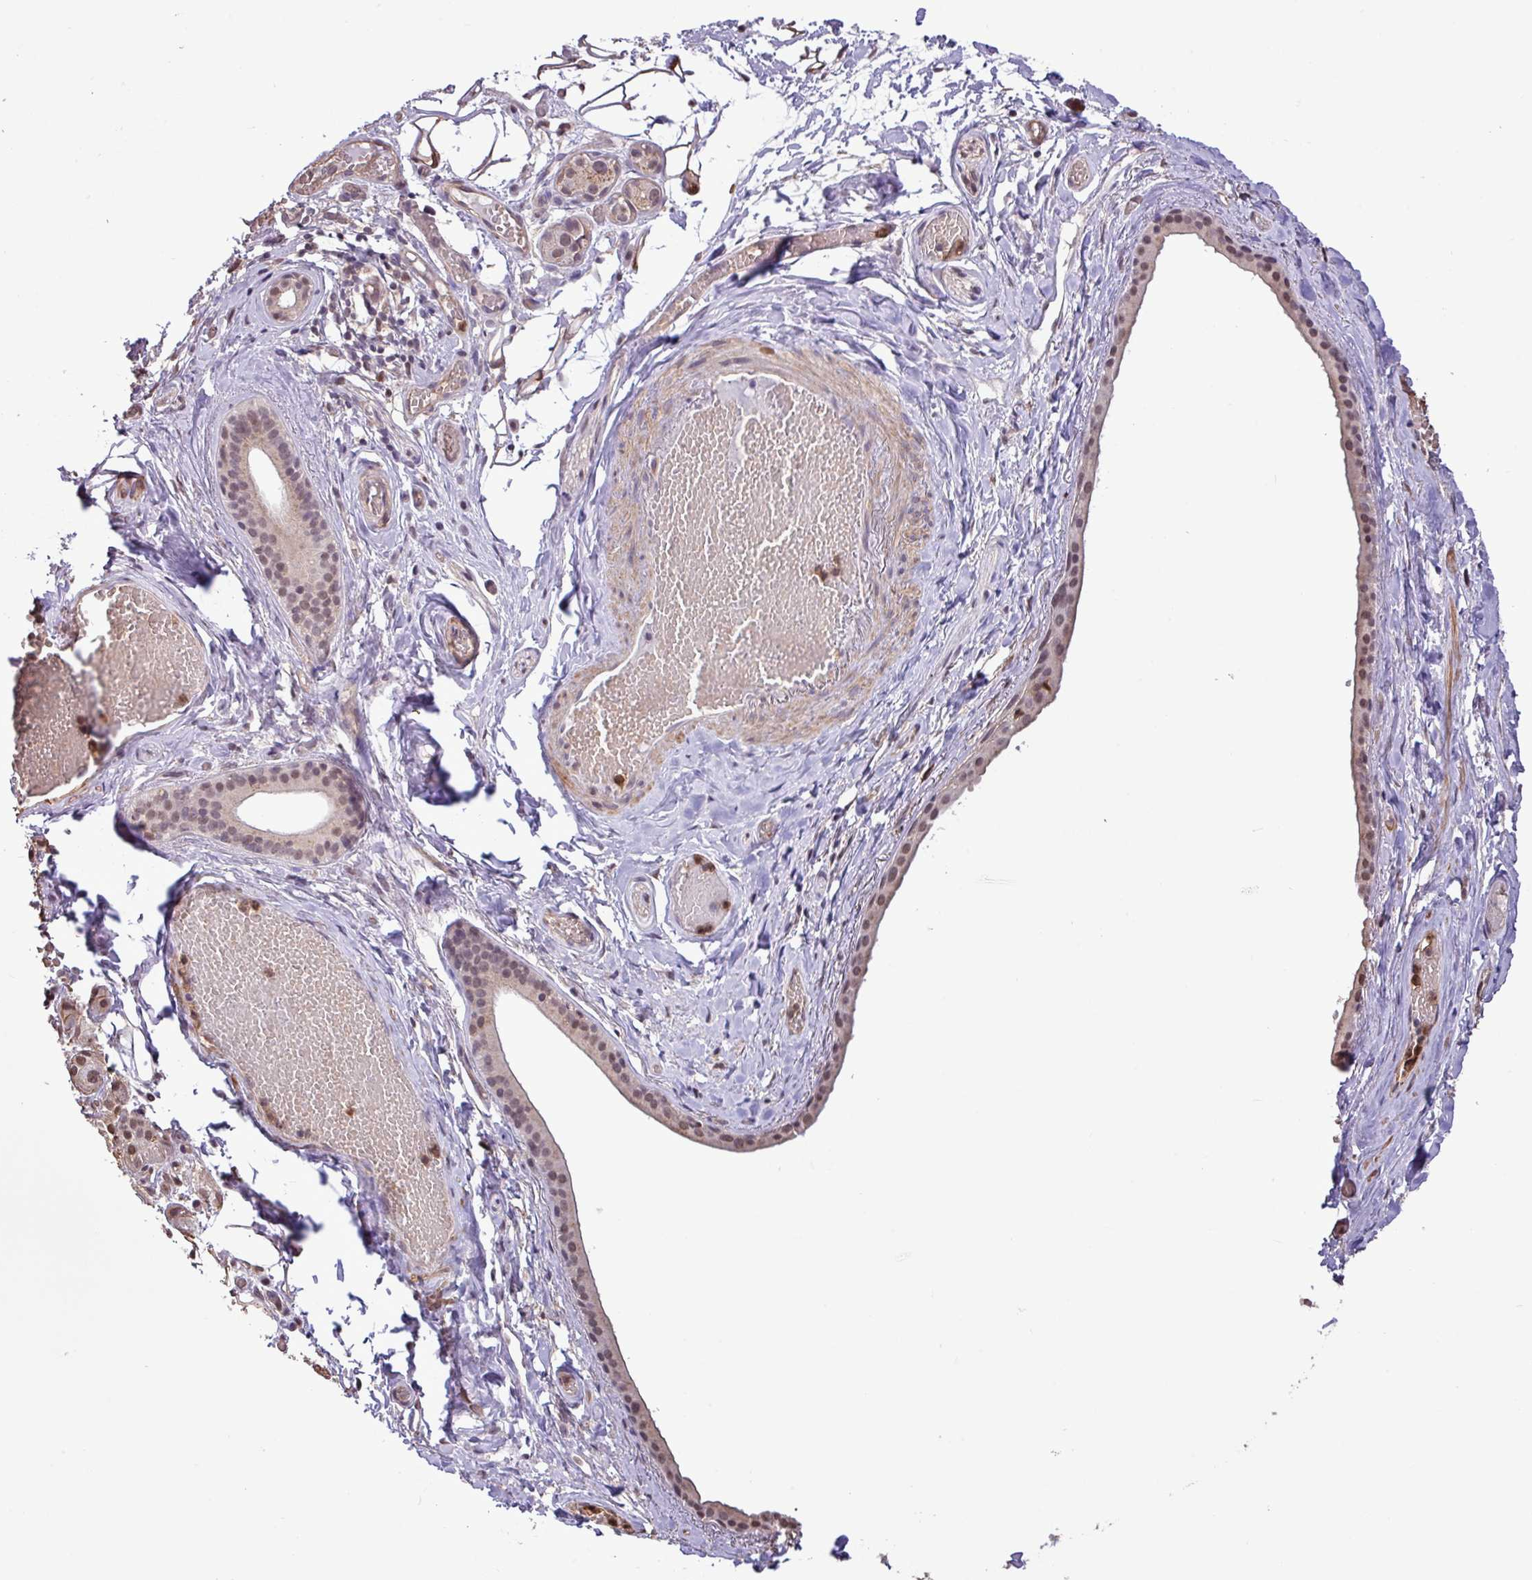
{"staining": {"intensity": "moderate", "quantity": "25%-75%", "location": "nuclear"}, "tissue": "salivary gland", "cell_type": "Glandular cells", "image_type": "normal", "snomed": [{"axis": "morphology", "description": "Normal tissue, NOS"}, {"axis": "topography", "description": "Salivary gland"}], "caption": "DAB immunohistochemical staining of normal salivary gland displays moderate nuclear protein staining in approximately 25%-75% of glandular cells. (DAB (3,3'-diaminobenzidine) = brown stain, brightfield microscopy at high magnification).", "gene": "CHST11", "patient": {"sex": "male", "age": 82}}